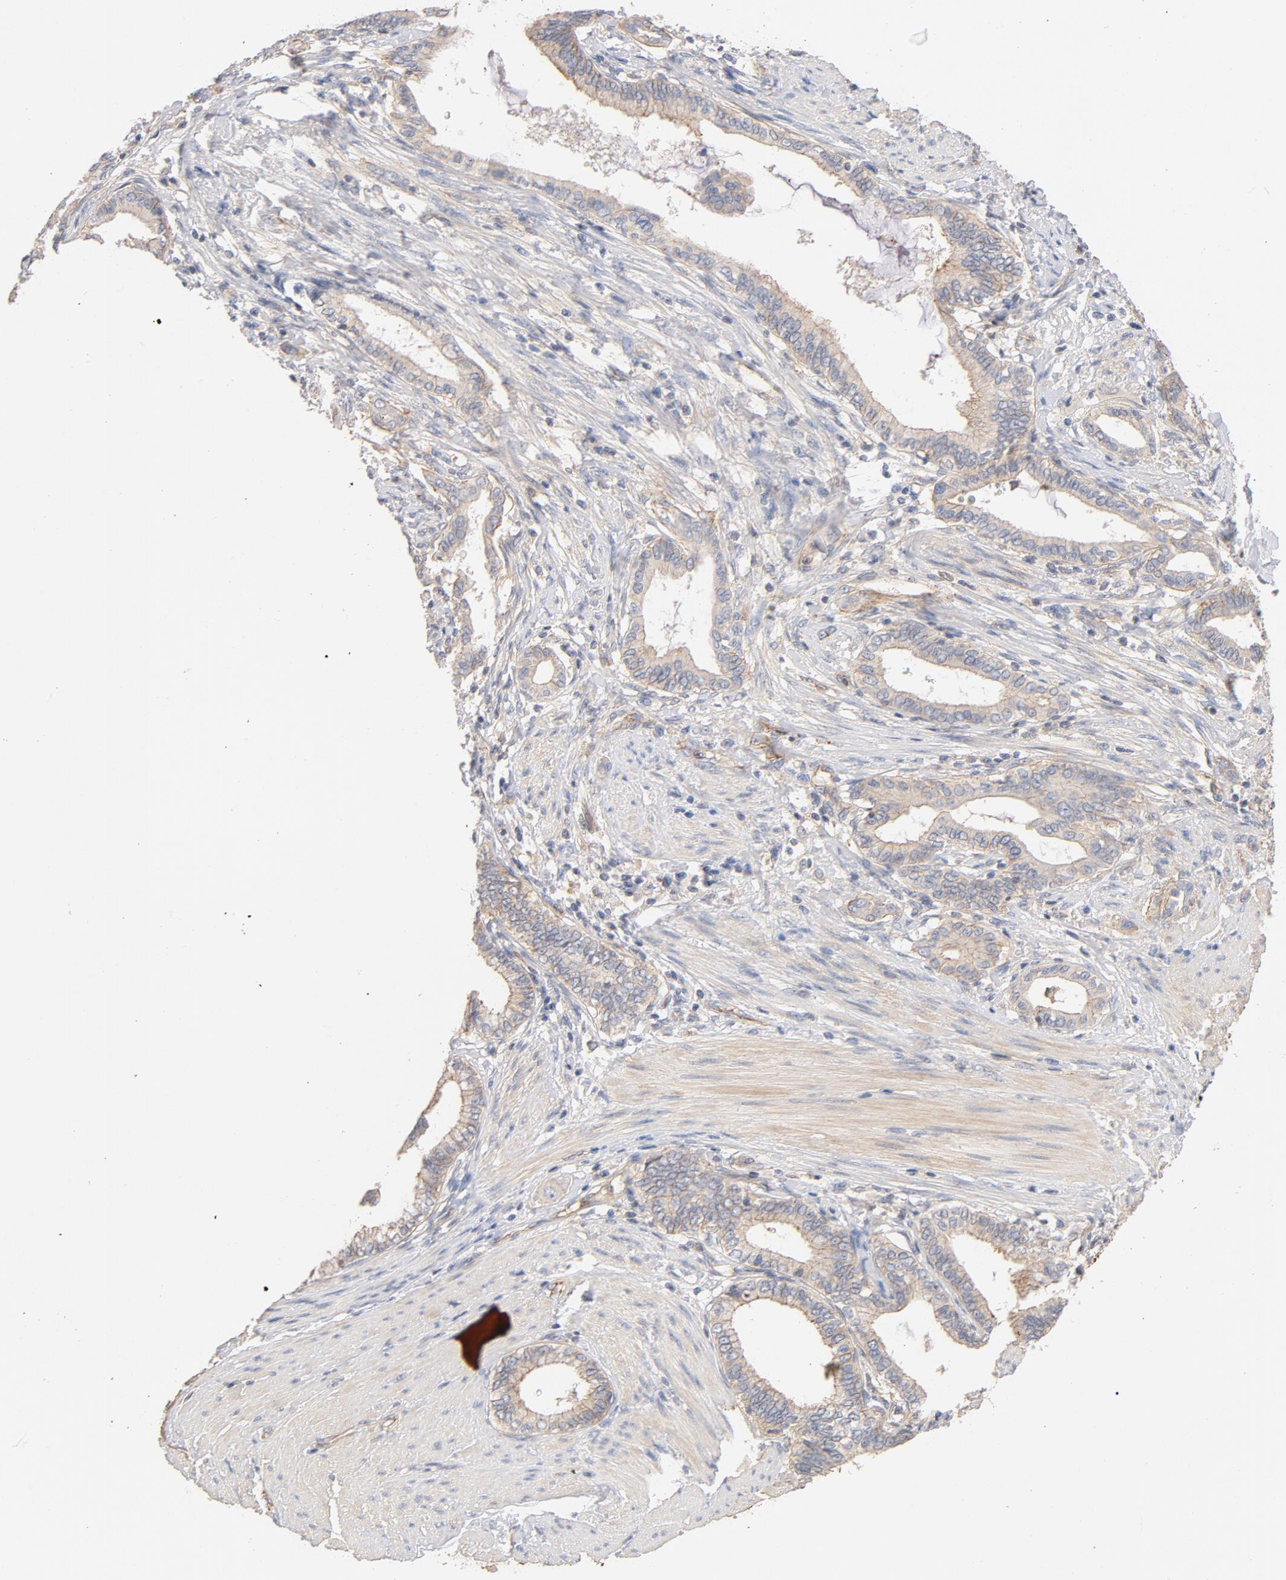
{"staining": {"intensity": "moderate", "quantity": "25%-75%", "location": "cytoplasmic/membranous"}, "tissue": "pancreatic cancer", "cell_type": "Tumor cells", "image_type": "cancer", "snomed": [{"axis": "morphology", "description": "Adenocarcinoma, NOS"}, {"axis": "topography", "description": "Pancreas"}], "caption": "Protein expression by immunohistochemistry (IHC) shows moderate cytoplasmic/membranous expression in approximately 25%-75% of tumor cells in pancreatic cancer (adenocarcinoma).", "gene": "STRN3", "patient": {"sex": "female", "age": 64}}